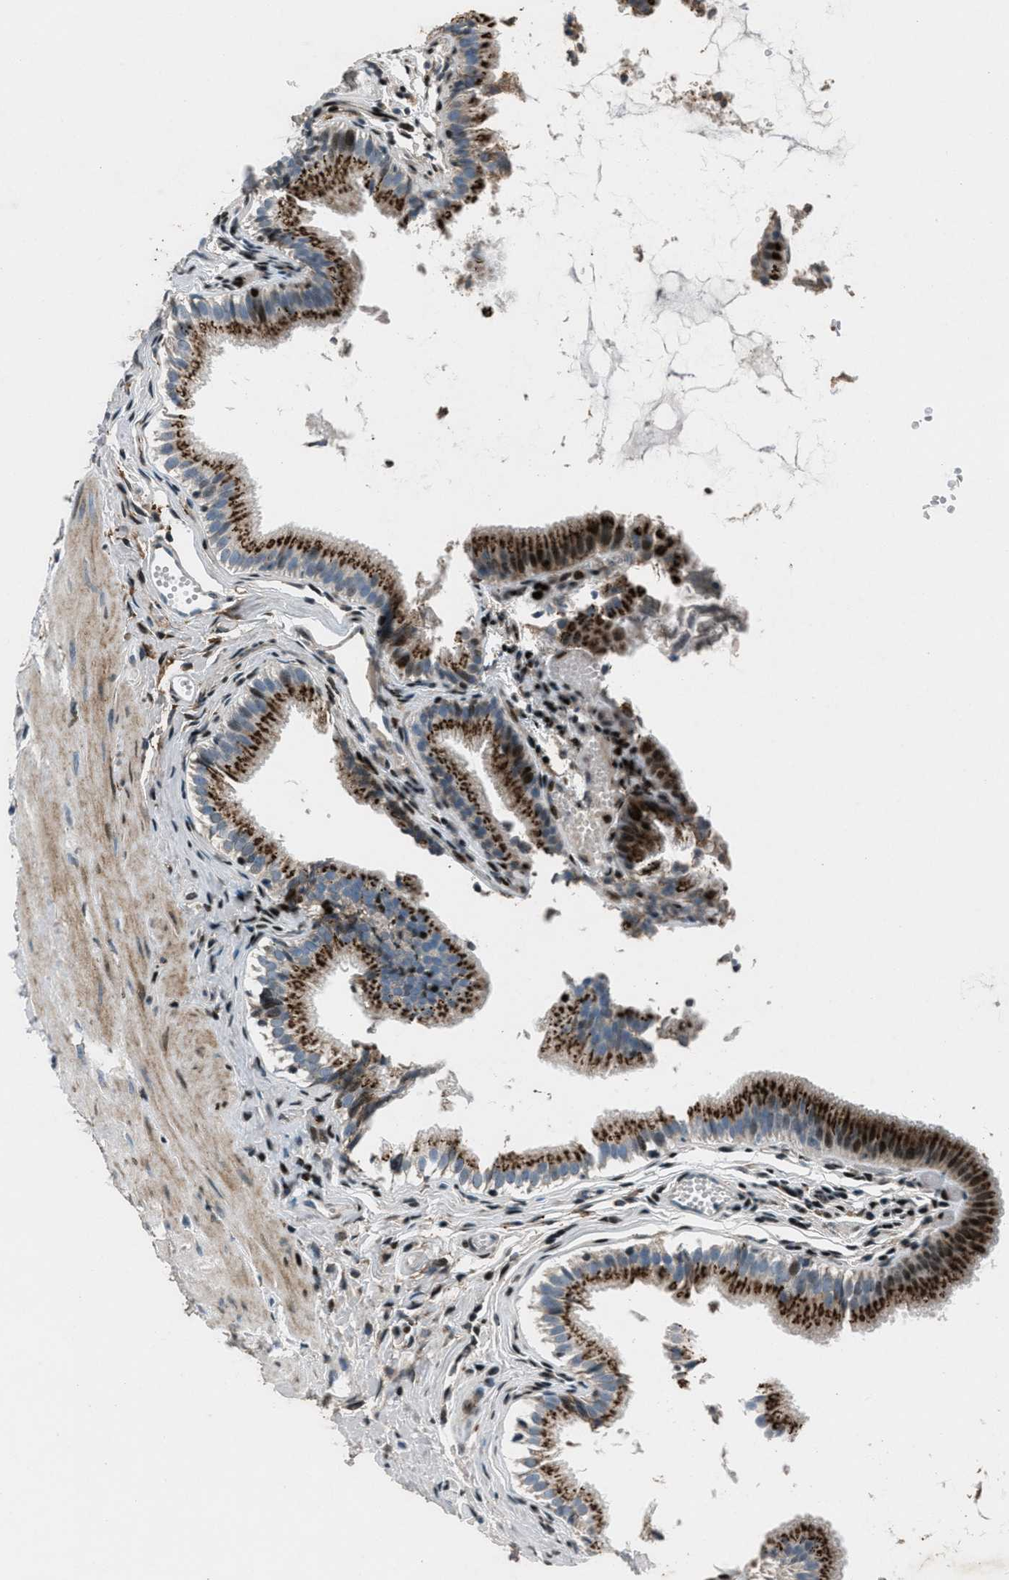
{"staining": {"intensity": "strong", "quantity": ">75%", "location": "cytoplasmic/membranous"}, "tissue": "gallbladder", "cell_type": "Glandular cells", "image_type": "normal", "snomed": [{"axis": "morphology", "description": "Normal tissue, NOS"}, {"axis": "topography", "description": "Gallbladder"}], "caption": "Gallbladder was stained to show a protein in brown. There is high levels of strong cytoplasmic/membranous positivity in approximately >75% of glandular cells.", "gene": "GPC6", "patient": {"sex": "female", "age": 26}}